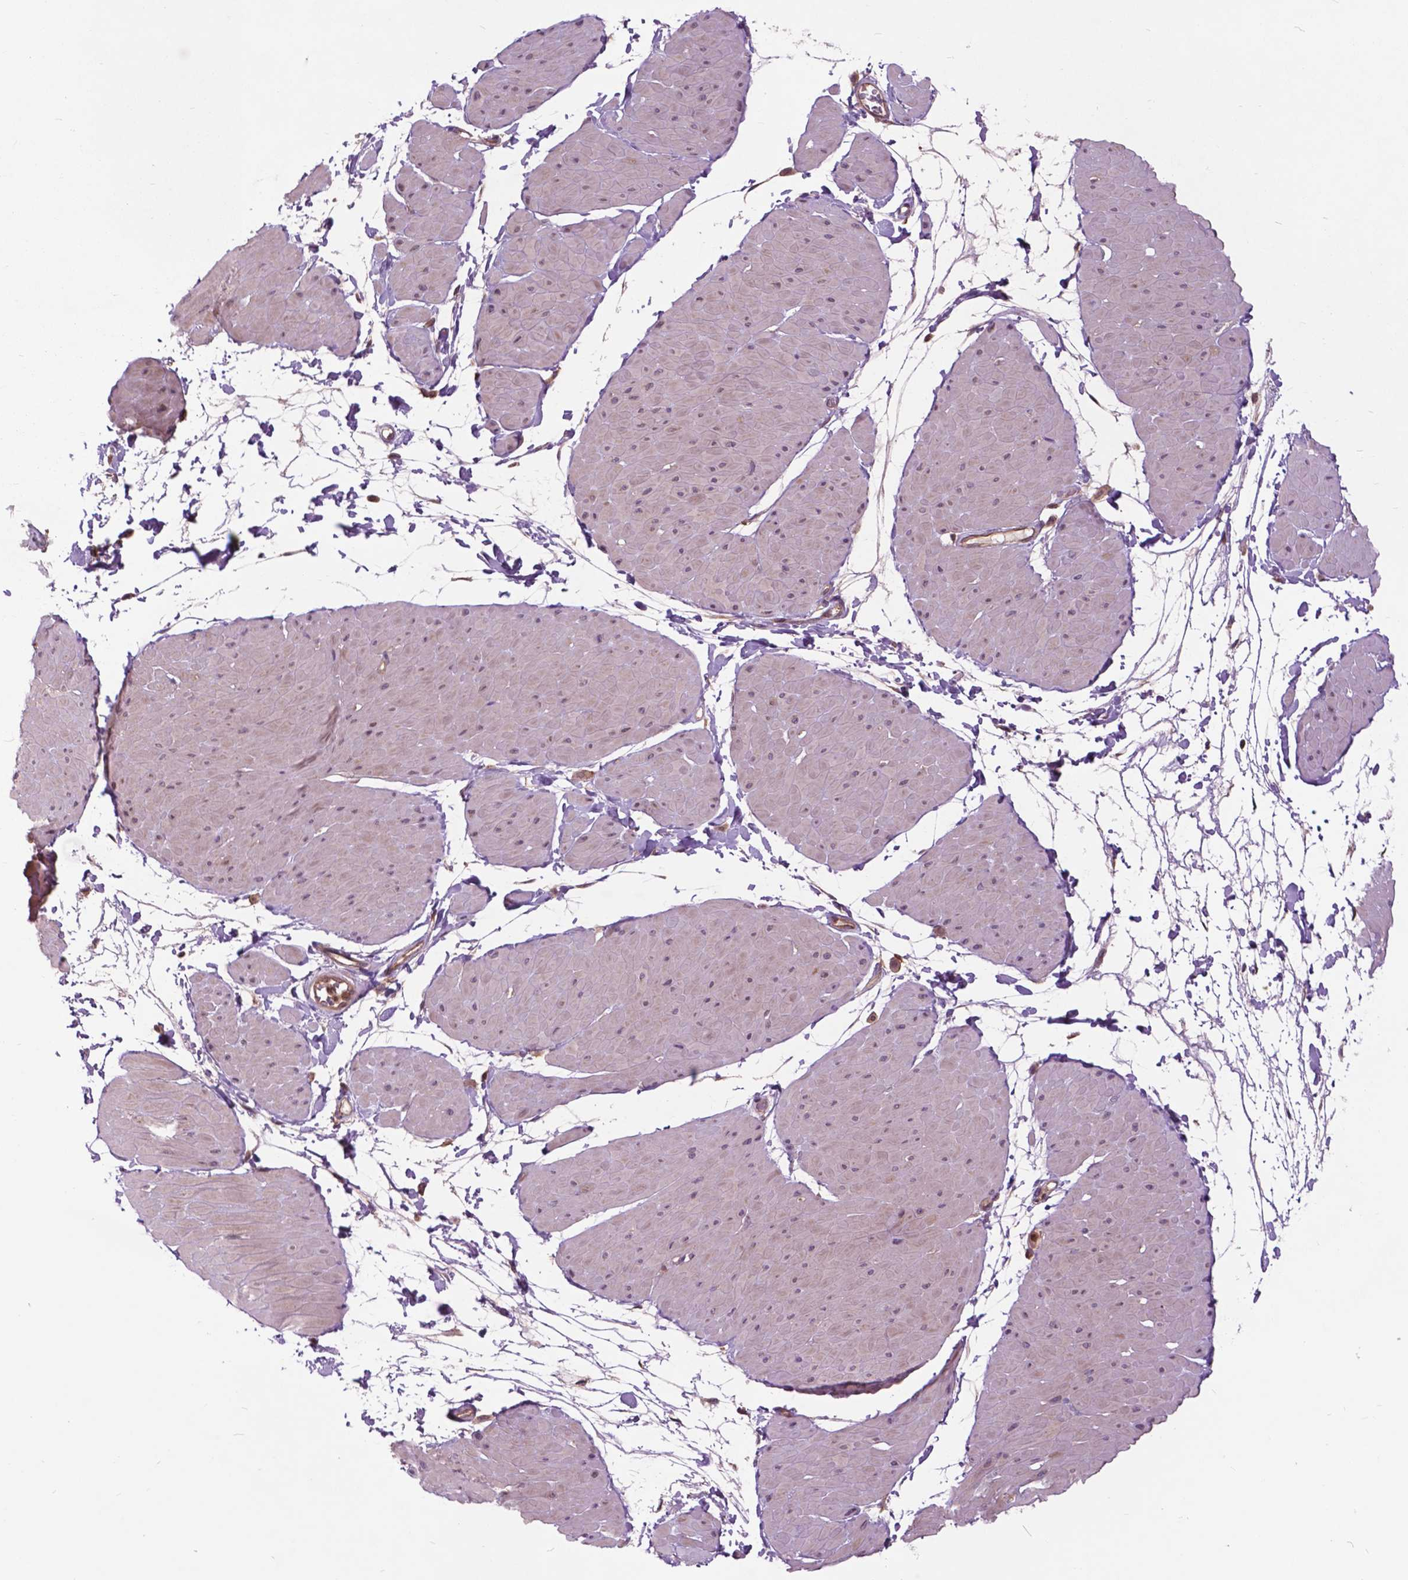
{"staining": {"intensity": "negative", "quantity": "none", "location": "none"}, "tissue": "adipose tissue", "cell_type": "Adipocytes", "image_type": "normal", "snomed": [{"axis": "morphology", "description": "Normal tissue, NOS"}, {"axis": "topography", "description": "Smooth muscle"}, {"axis": "topography", "description": "Peripheral nerve tissue"}], "caption": "This is an IHC image of benign human adipose tissue. There is no staining in adipocytes.", "gene": "ARAF", "patient": {"sex": "male", "age": 58}}